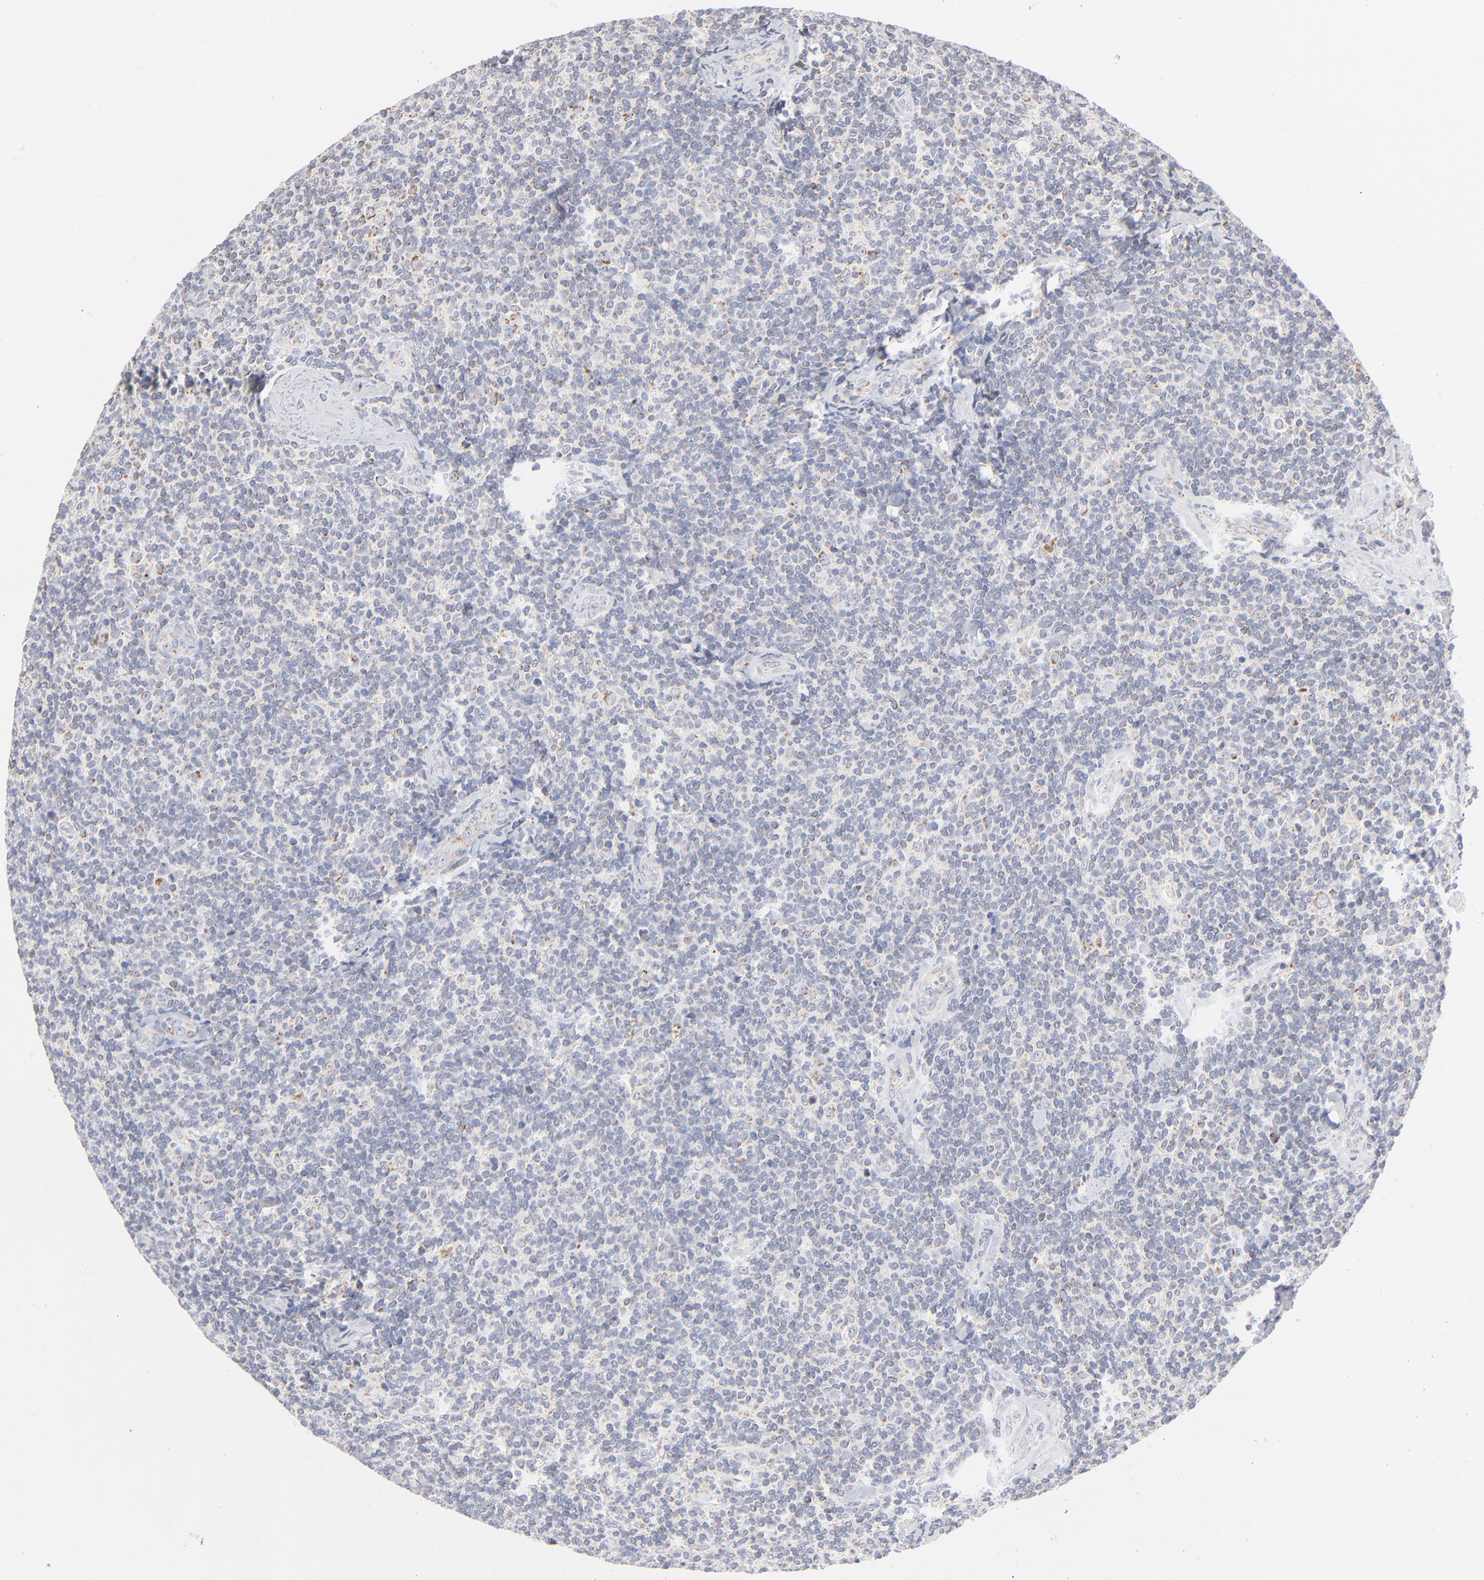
{"staining": {"intensity": "weak", "quantity": "<25%", "location": "cytoplasmic/membranous"}, "tissue": "lymphoma", "cell_type": "Tumor cells", "image_type": "cancer", "snomed": [{"axis": "morphology", "description": "Malignant lymphoma, non-Hodgkin's type, Low grade"}, {"axis": "topography", "description": "Lymph node"}], "caption": "Immunohistochemical staining of human lymphoma shows no significant positivity in tumor cells.", "gene": "MRPL58", "patient": {"sex": "female", "age": 56}}